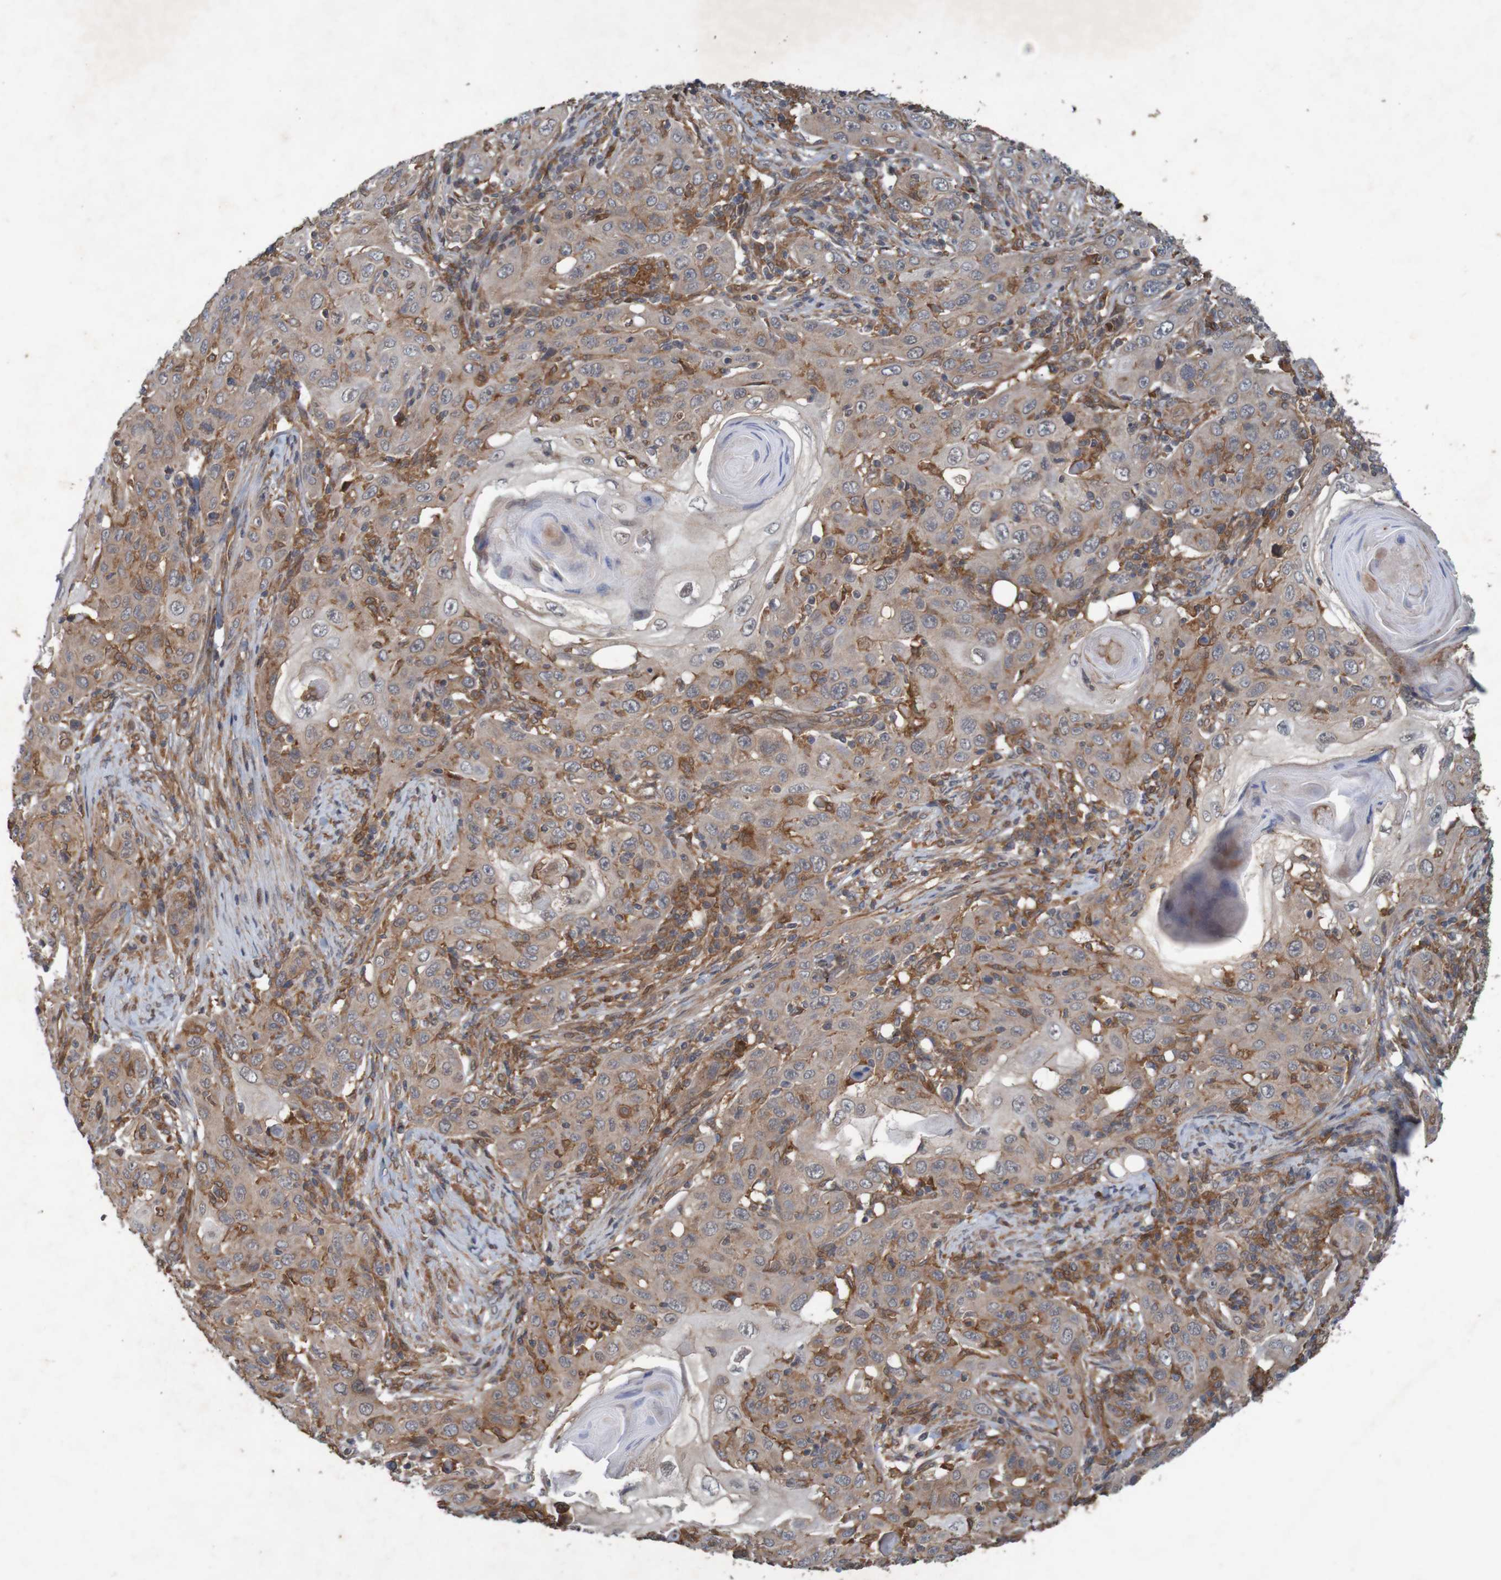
{"staining": {"intensity": "moderate", "quantity": ">75%", "location": "cytoplasmic/membranous"}, "tissue": "skin cancer", "cell_type": "Tumor cells", "image_type": "cancer", "snomed": [{"axis": "morphology", "description": "Squamous cell carcinoma, NOS"}, {"axis": "topography", "description": "Skin"}], "caption": "Immunohistochemistry micrograph of neoplastic tissue: skin cancer (squamous cell carcinoma) stained using immunohistochemistry exhibits medium levels of moderate protein expression localized specifically in the cytoplasmic/membranous of tumor cells, appearing as a cytoplasmic/membranous brown color.", "gene": "ARHGEF11", "patient": {"sex": "female", "age": 88}}